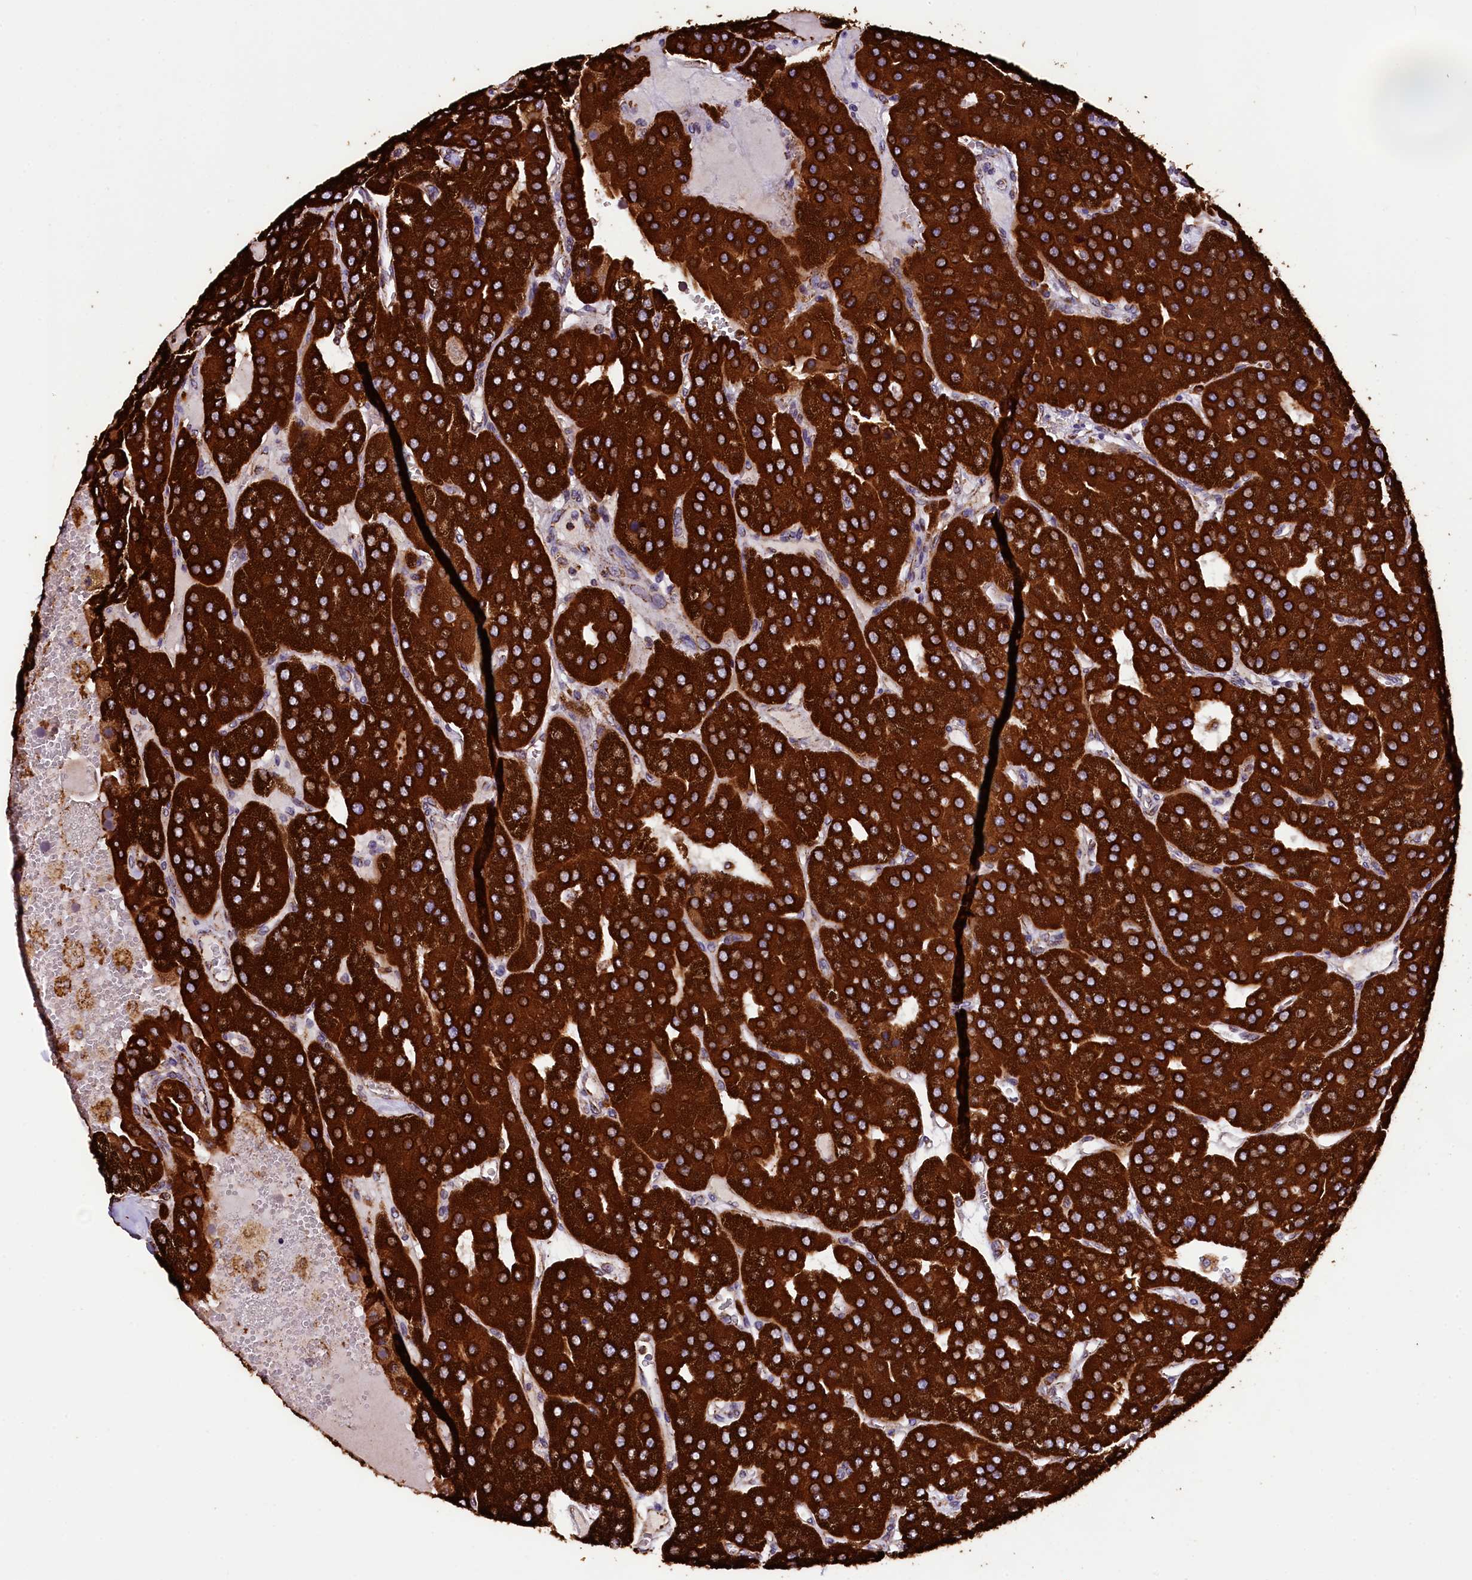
{"staining": {"intensity": "strong", "quantity": ">75%", "location": "cytoplasmic/membranous"}, "tissue": "parathyroid gland", "cell_type": "Glandular cells", "image_type": "normal", "snomed": [{"axis": "morphology", "description": "Normal tissue, NOS"}, {"axis": "morphology", "description": "Adenoma, NOS"}, {"axis": "topography", "description": "Parathyroid gland"}], "caption": "Immunohistochemical staining of unremarkable parathyroid gland exhibits strong cytoplasmic/membranous protein staining in about >75% of glandular cells. Using DAB (brown) and hematoxylin (blue) stains, captured at high magnification using brightfield microscopy.", "gene": "KLC2", "patient": {"sex": "female", "age": 86}}